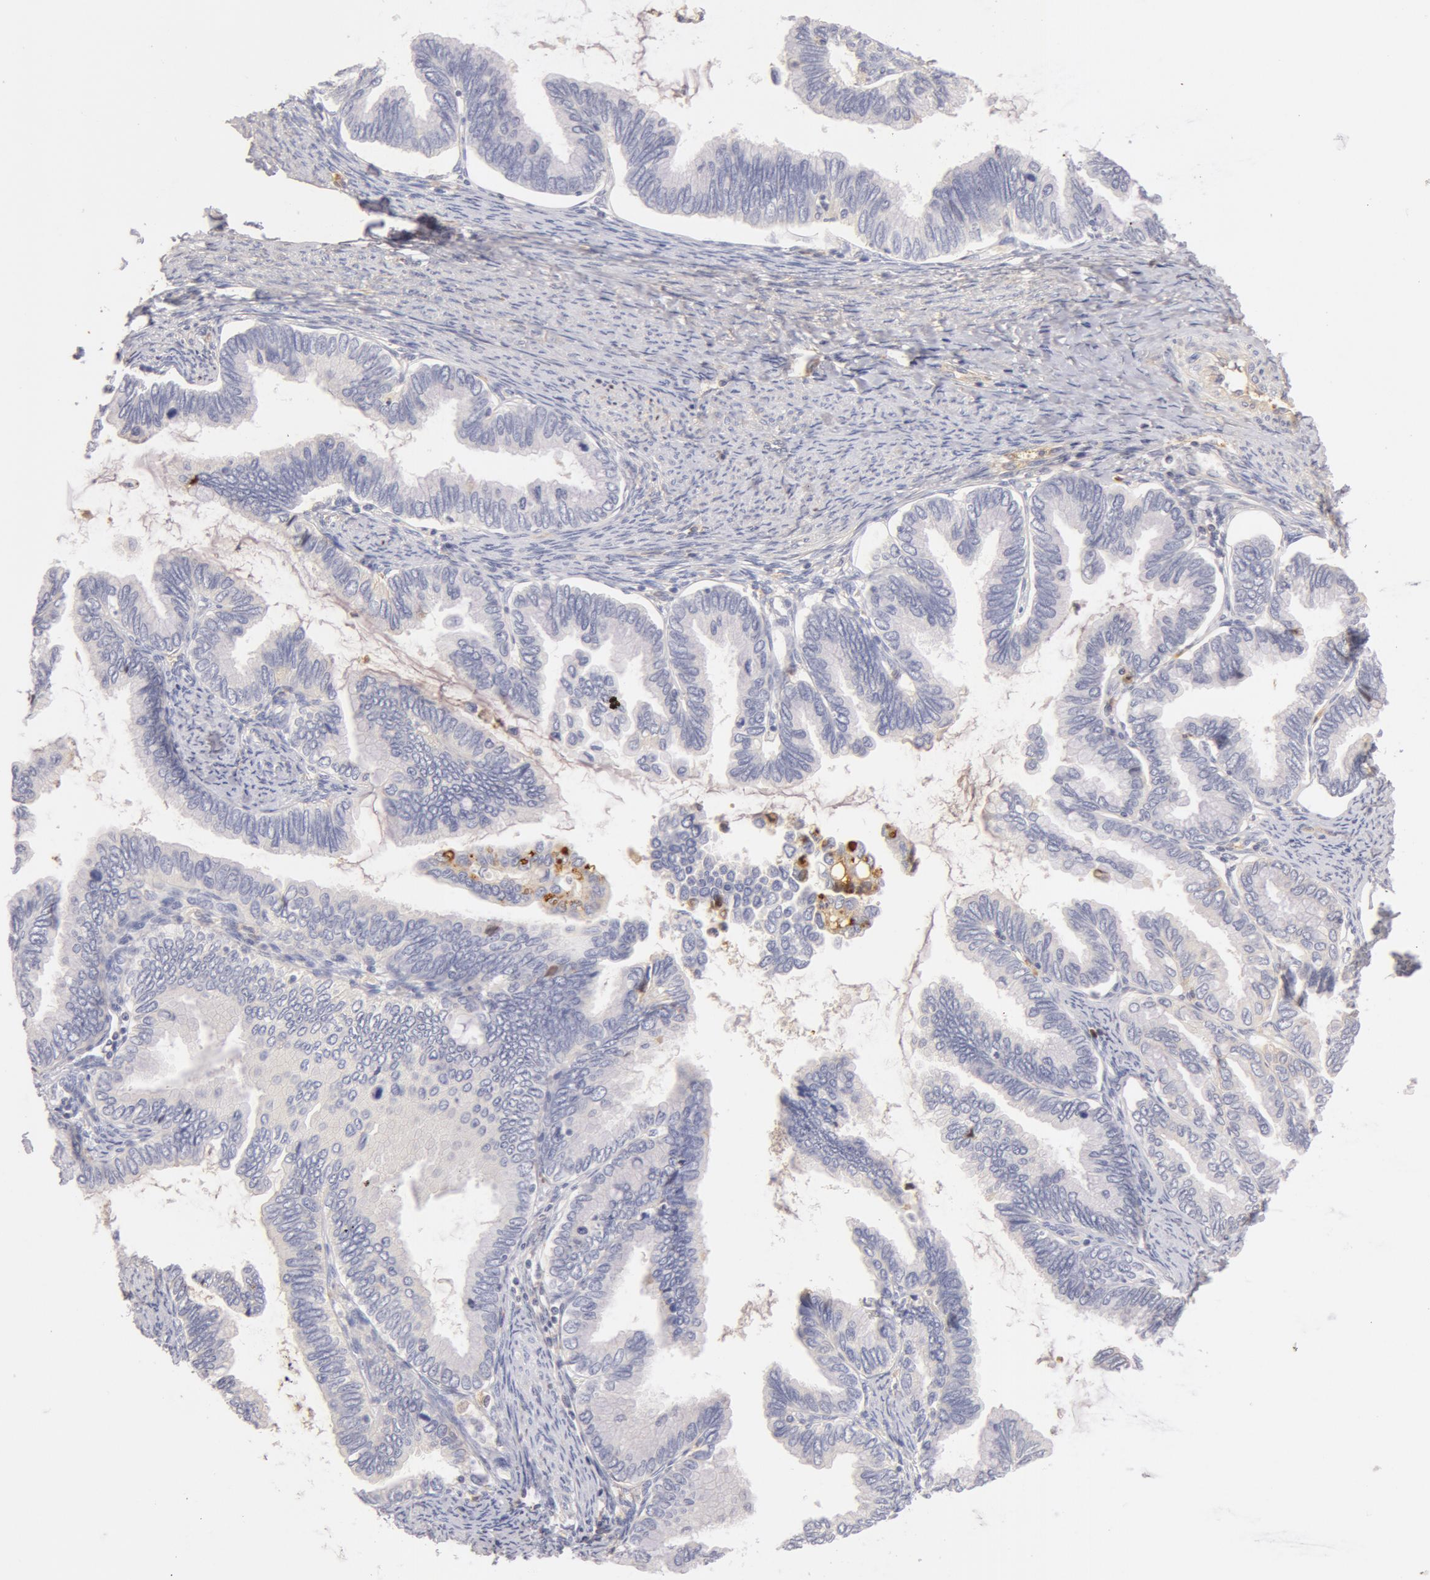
{"staining": {"intensity": "negative", "quantity": "none", "location": "none"}, "tissue": "cervical cancer", "cell_type": "Tumor cells", "image_type": "cancer", "snomed": [{"axis": "morphology", "description": "Adenocarcinoma, NOS"}, {"axis": "topography", "description": "Cervix"}], "caption": "DAB immunohistochemical staining of human cervical adenocarcinoma displays no significant staining in tumor cells. (DAB IHC visualized using brightfield microscopy, high magnification).", "gene": "AHSG", "patient": {"sex": "female", "age": 49}}